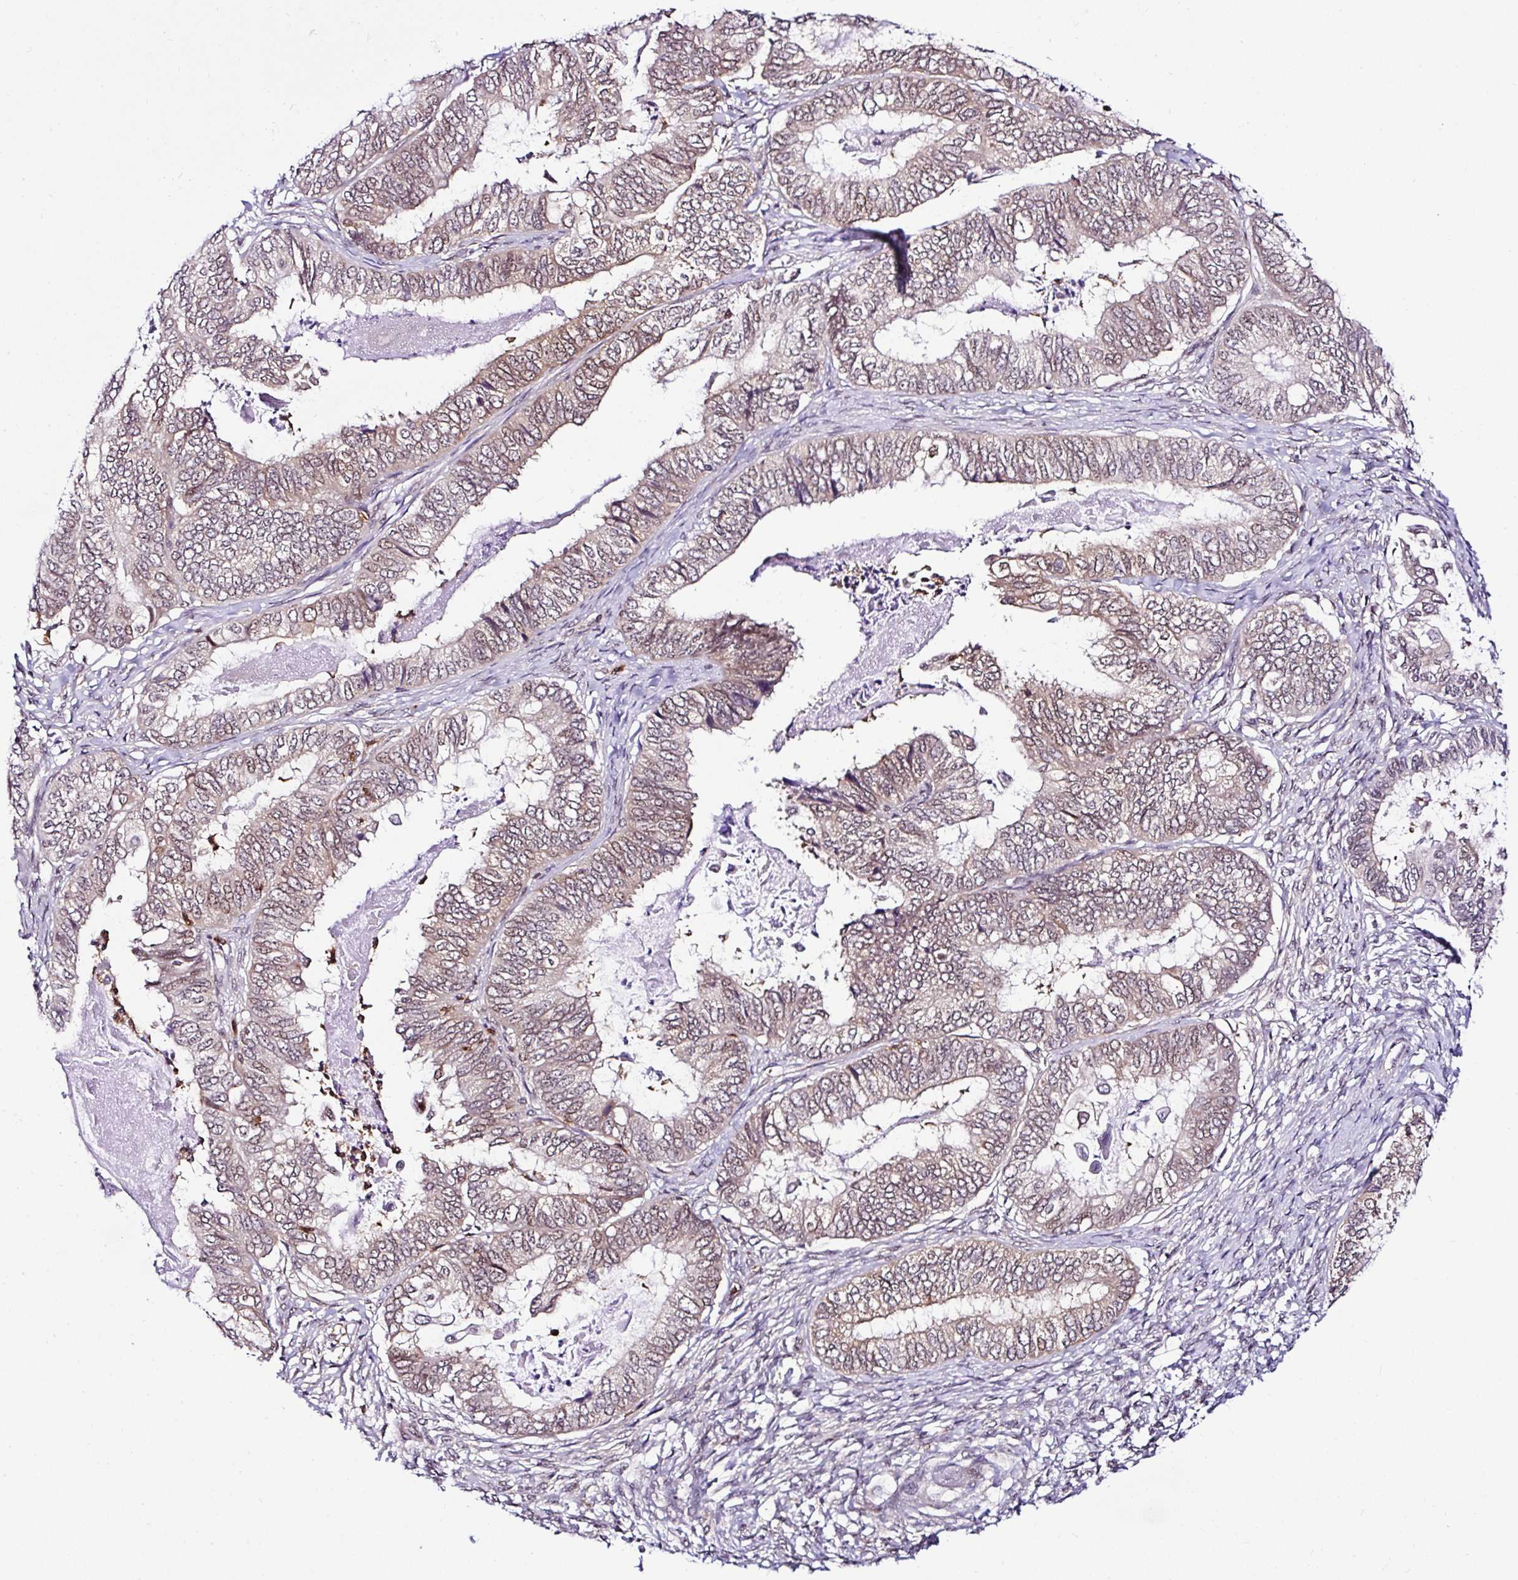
{"staining": {"intensity": "weak", "quantity": ">75%", "location": "cytoplasmic/membranous,nuclear"}, "tissue": "ovarian cancer", "cell_type": "Tumor cells", "image_type": "cancer", "snomed": [{"axis": "morphology", "description": "Carcinoma, endometroid"}, {"axis": "topography", "description": "Ovary"}], "caption": "Tumor cells reveal low levels of weak cytoplasmic/membranous and nuclear expression in approximately >75% of cells in human ovarian cancer. The staining was performed using DAB, with brown indicating positive protein expression. Nuclei are stained blue with hematoxylin.", "gene": "PIN4", "patient": {"sex": "female", "age": 70}}